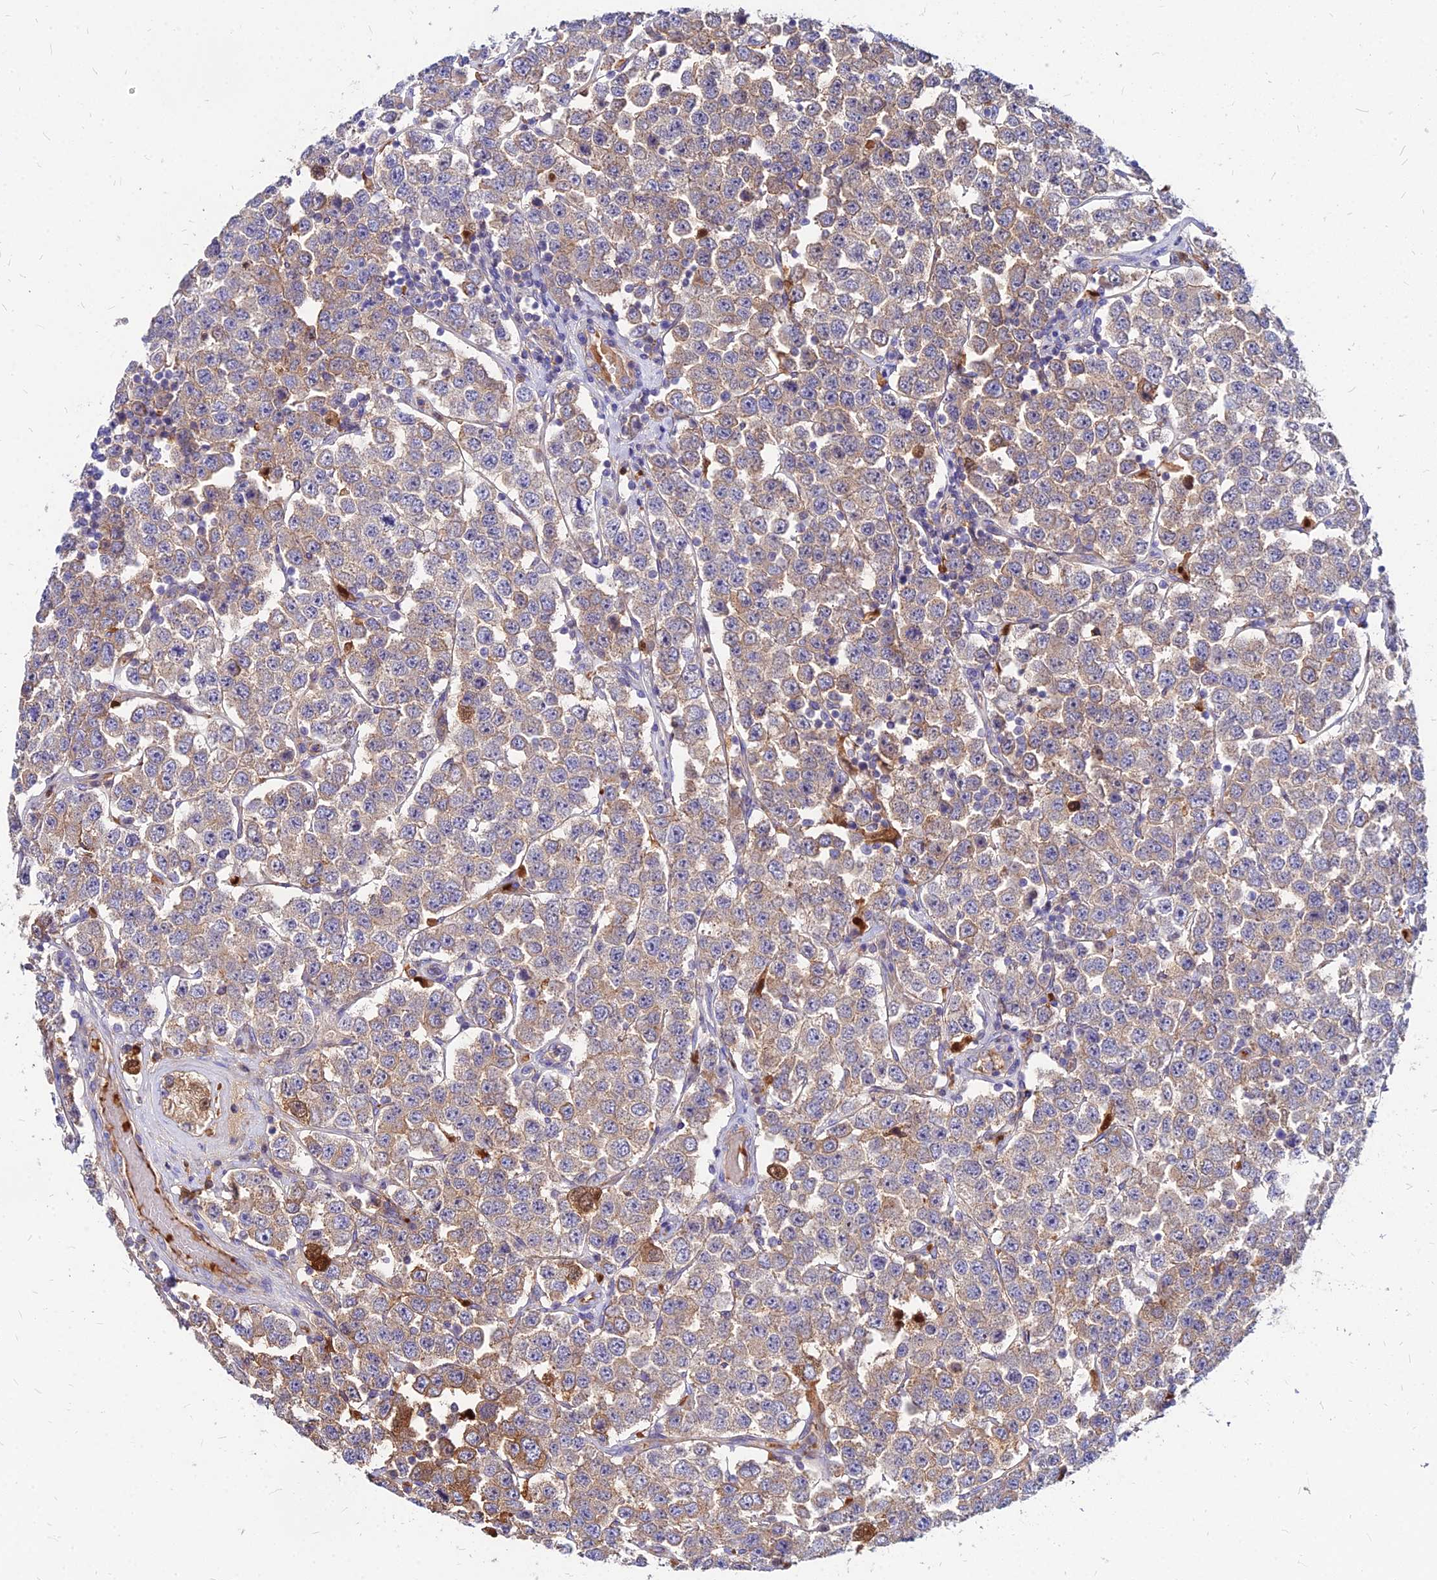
{"staining": {"intensity": "weak", "quantity": ">75%", "location": "cytoplasmic/membranous"}, "tissue": "testis cancer", "cell_type": "Tumor cells", "image_type": "cancer", "snomed": [{"axis": "morphology", "description": "Seminoma, NOS"}, {"axis": "topography", "description": "Testis"}], "caption": "Protein staining exhibits weak cytoplasmic/membranous staining in approximately >75% of tumor cells in testis seminoma.", "gene": "ACSM6", "patient": {"sex": "male", "age": 28}}